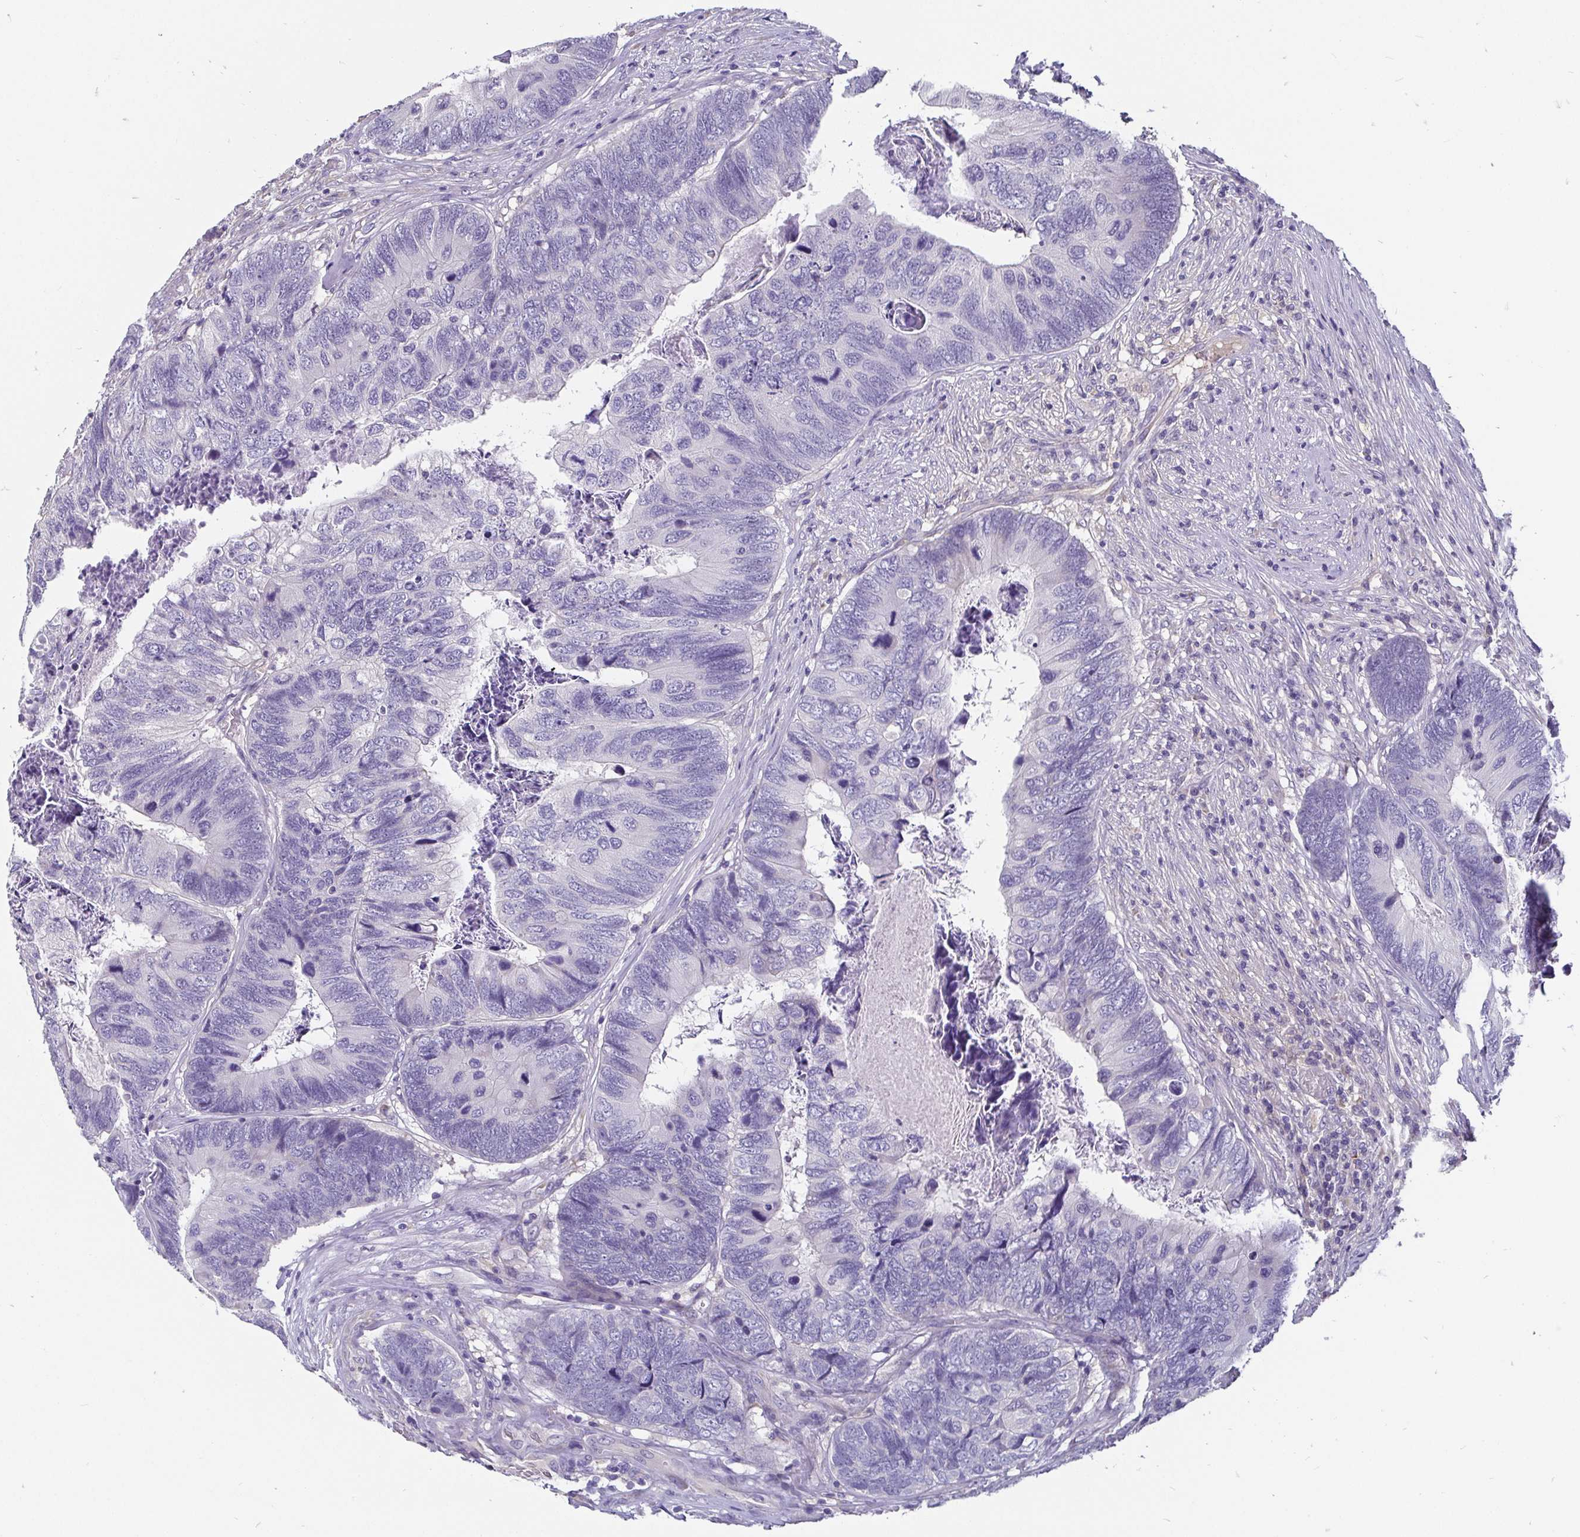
{"staining": {"intensity": "negative", "quantity": "none", "location": "none"}, "tissue": "colorectal cancer", "cell_type": "Tumor cells", "image_type": "cancer", "snomed": [{"axis": "morphology", "description": "Adenocarcinoma, NOS"}, {"axis": "topography", "description": "Colon"}], "caption": "A histopathology image of adenocarcinoma (colorectal) stained for a protein exhibits no brown staining in tumor cells.", "gene": "ADAMTS6", "patient": {"sex": "female", "age": 67}}